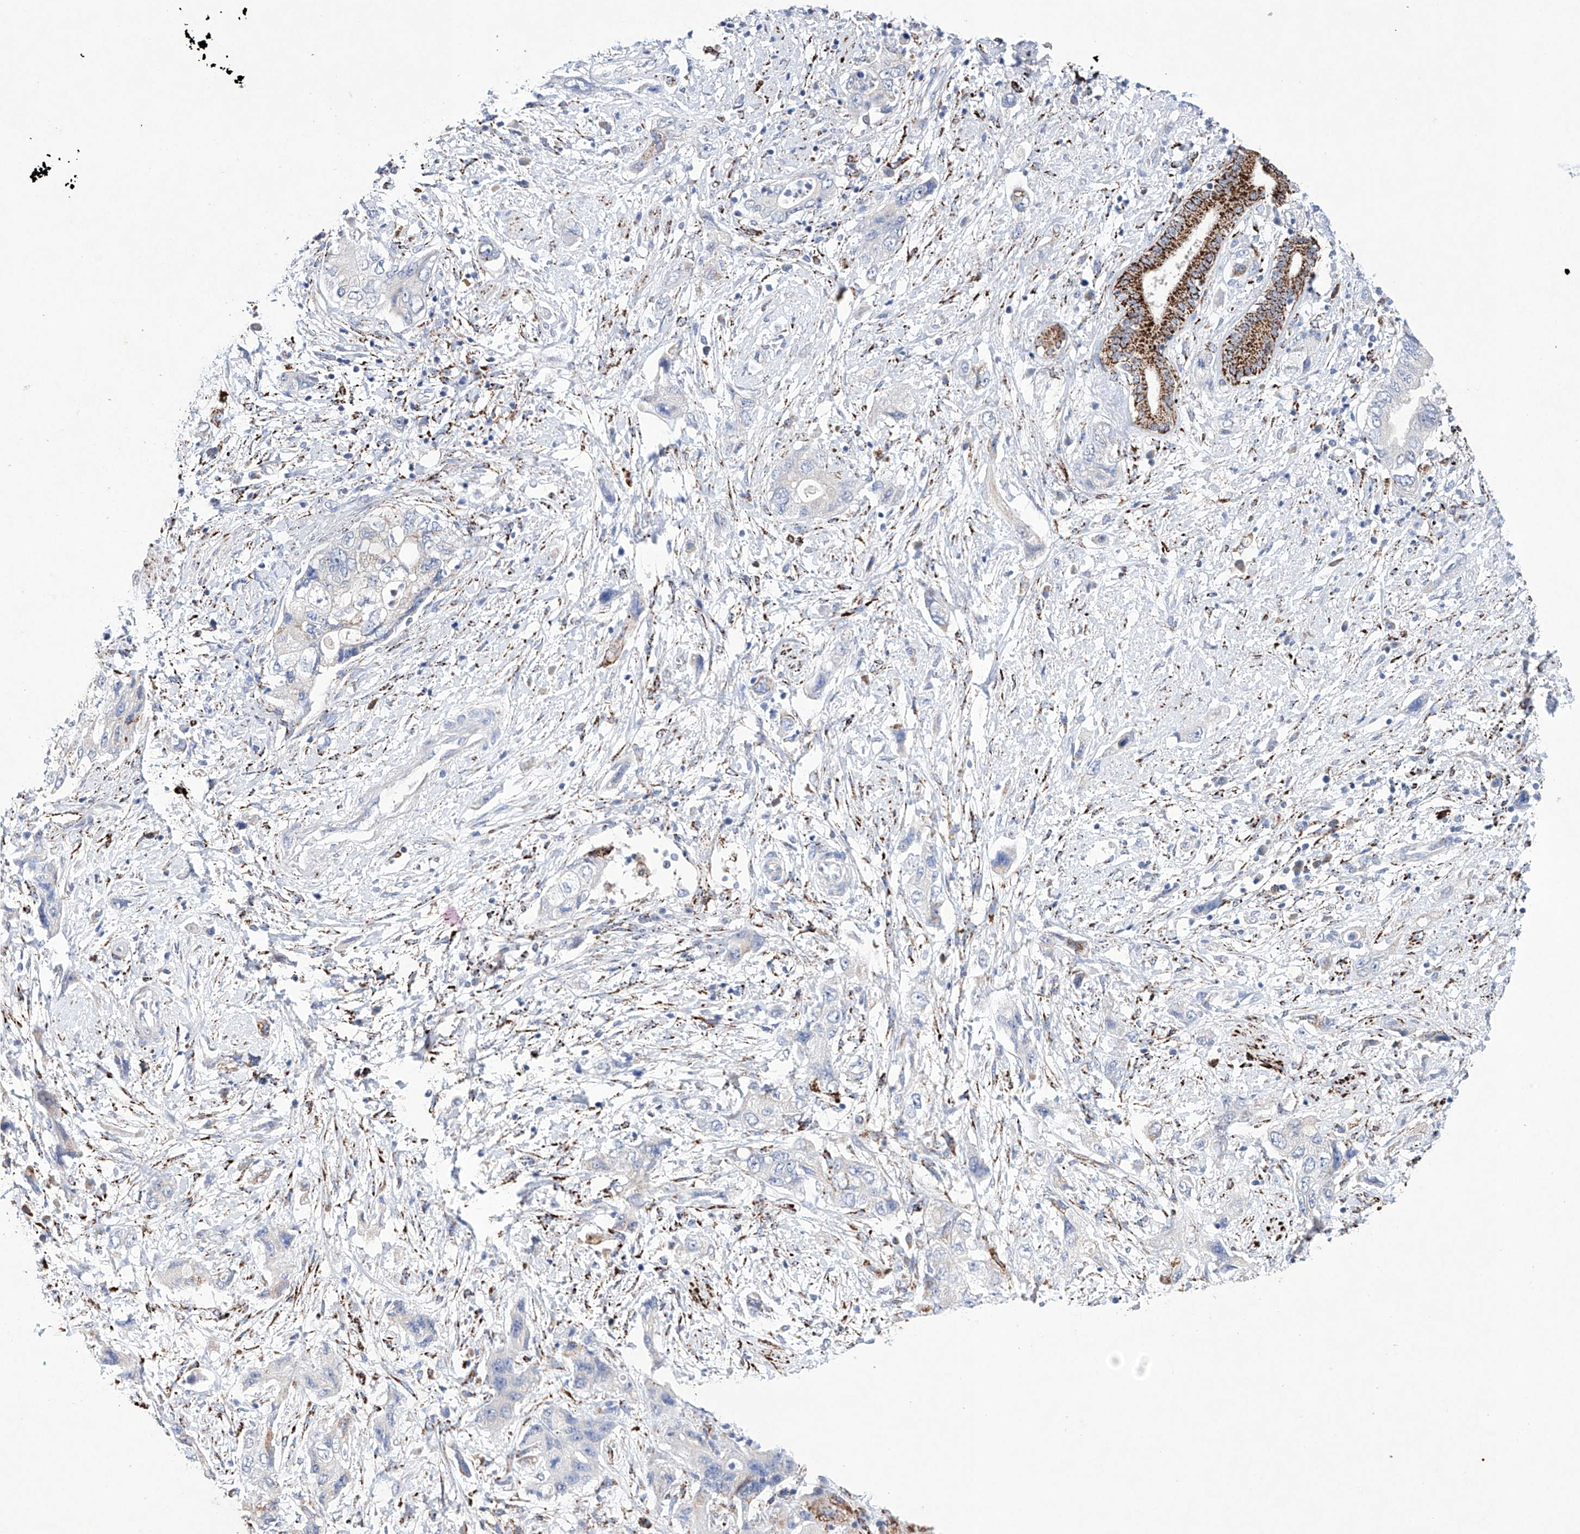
{"staining": {"intensity": "weak", "quantity": "25%-75%", "location": "cytoplasmic/membranous"}, "tissue": "pancreatic cancer", "cell_type": "Tumor cells", "image_type": "cancer", "snomed": [{"axis": "morphology", "description": "Adenocarcinoma, NOS"}, {"axis": "topography", "description": "Pancreas"}], "caption": "Brown immunohistochemical staining in pancreatic adenocarcinoma exhibits weak cytoplasmic/membranous staining in approximately 25%-75% of tumor cells.", "gene": "NRROS", "patient": {"sex": "female", "age": 73}}